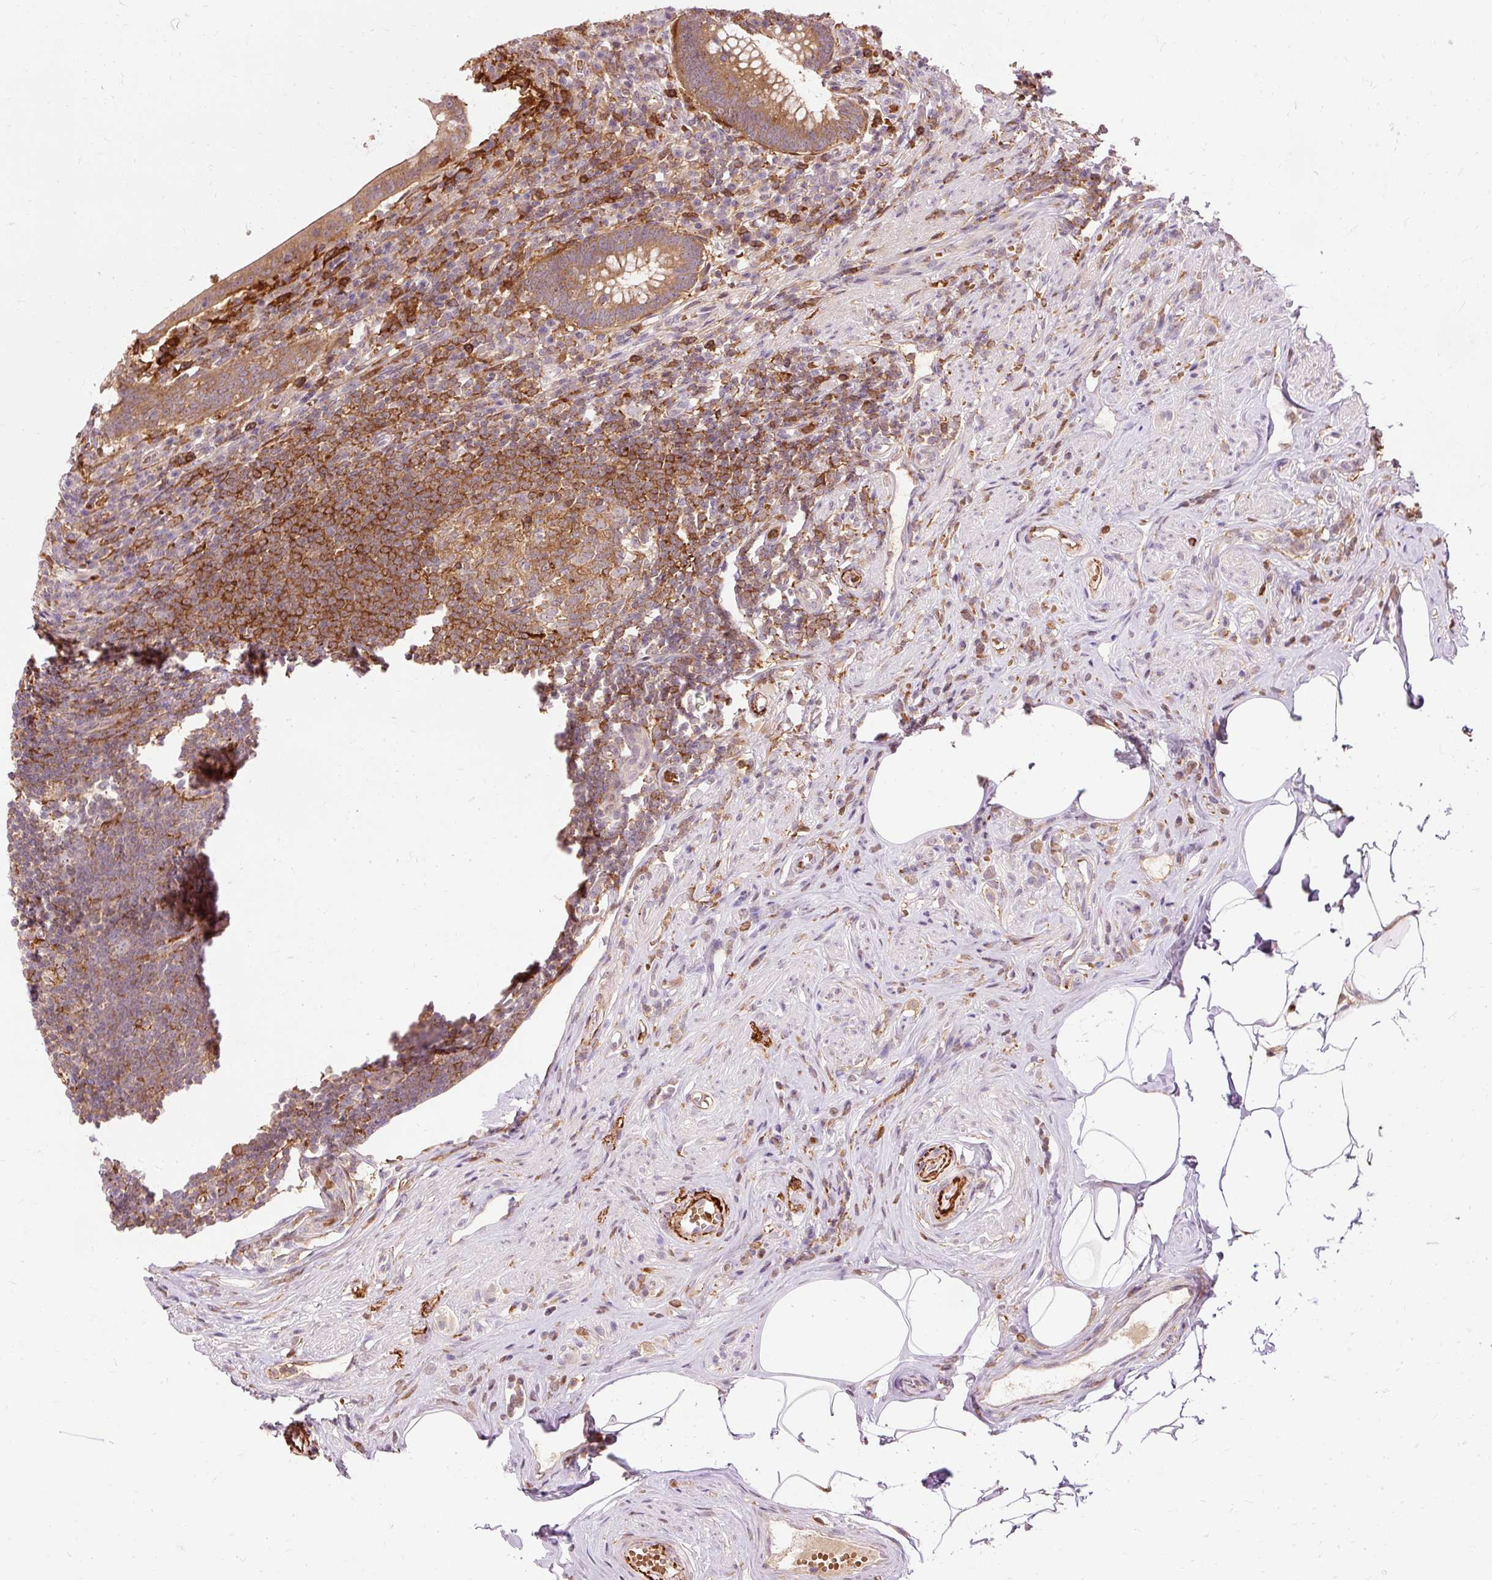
{"staining": {"intensity": "moderate", "quantity": ">75%", "location": "cytoplasmic/membranous"}, "tissue": "appendix", "cell_type": "Glandular cells", "image_type": "normal", "snomed": [{"axis": "morphology", "description": "Normal tissue, NOS"}, {"axis": "topography", "description": "Appendix"}], "caption": "The micrograph reveals immunohistochemical staining of unremarkable appendix. There is moderate cytoplasmic/membranous positivity is present in approximately >75% of glandular cells.", "gene": "CEBPZ", "patient": {"sex": "female", "age": 56}}